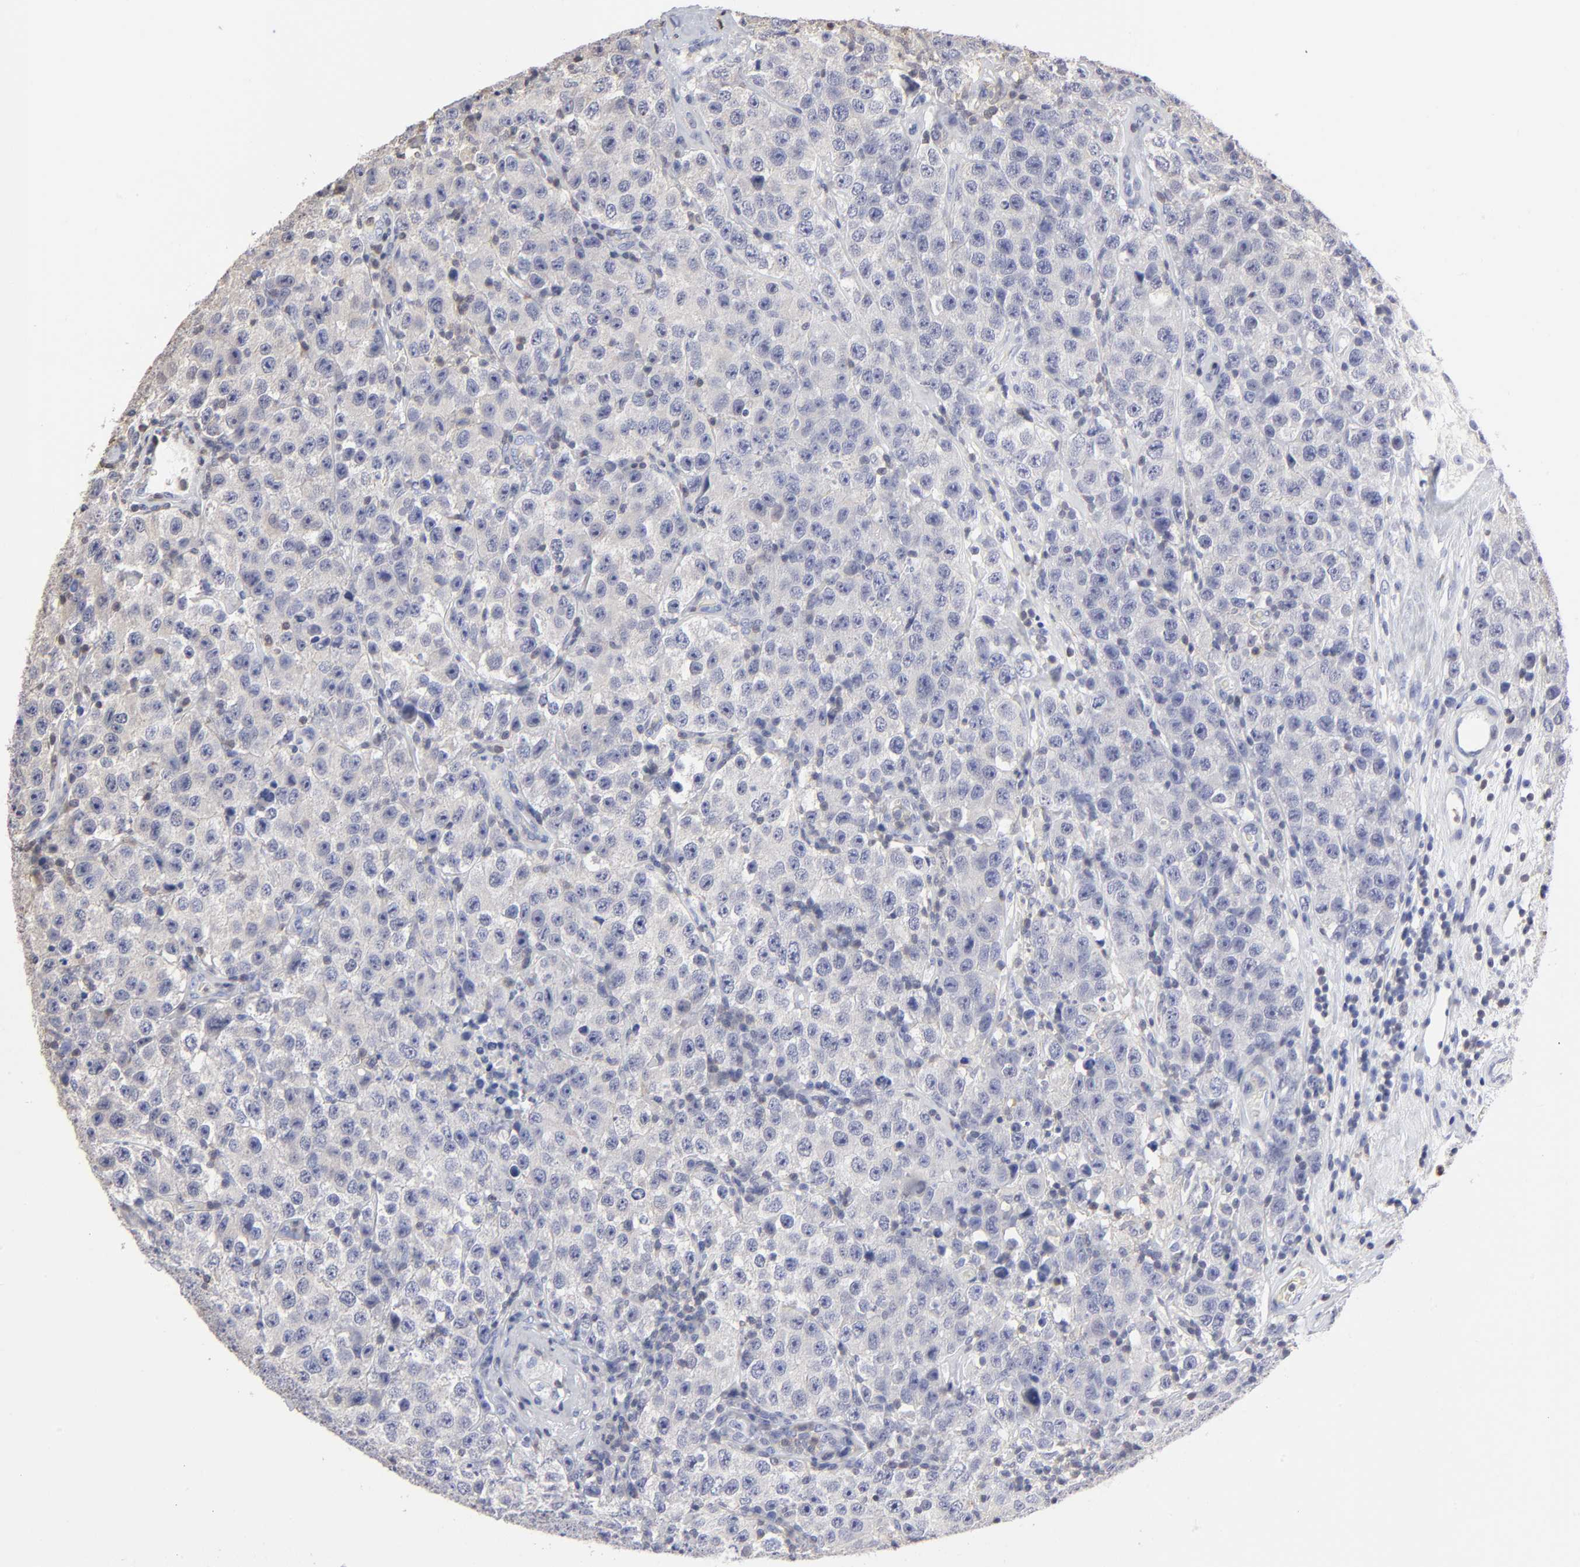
{"staining": {"intensity": "negative", "quantity": "none", "location": "none"}, "tissue": "testis cancer", "cell_type": "Tumor cells", "image_type": "cancer", "snomed": [{"axis": "morphology", "description": "Seminoma, NOS"}, {"axis": "topography", "description": "Testis"}], "caption": "A micrograph of human testis cancer (seminoma) is negative for staining in tumor cells. Nuclei are stained in blue.", "gene": "TBXT", "patient": {"sex": "male", "age": 52}}